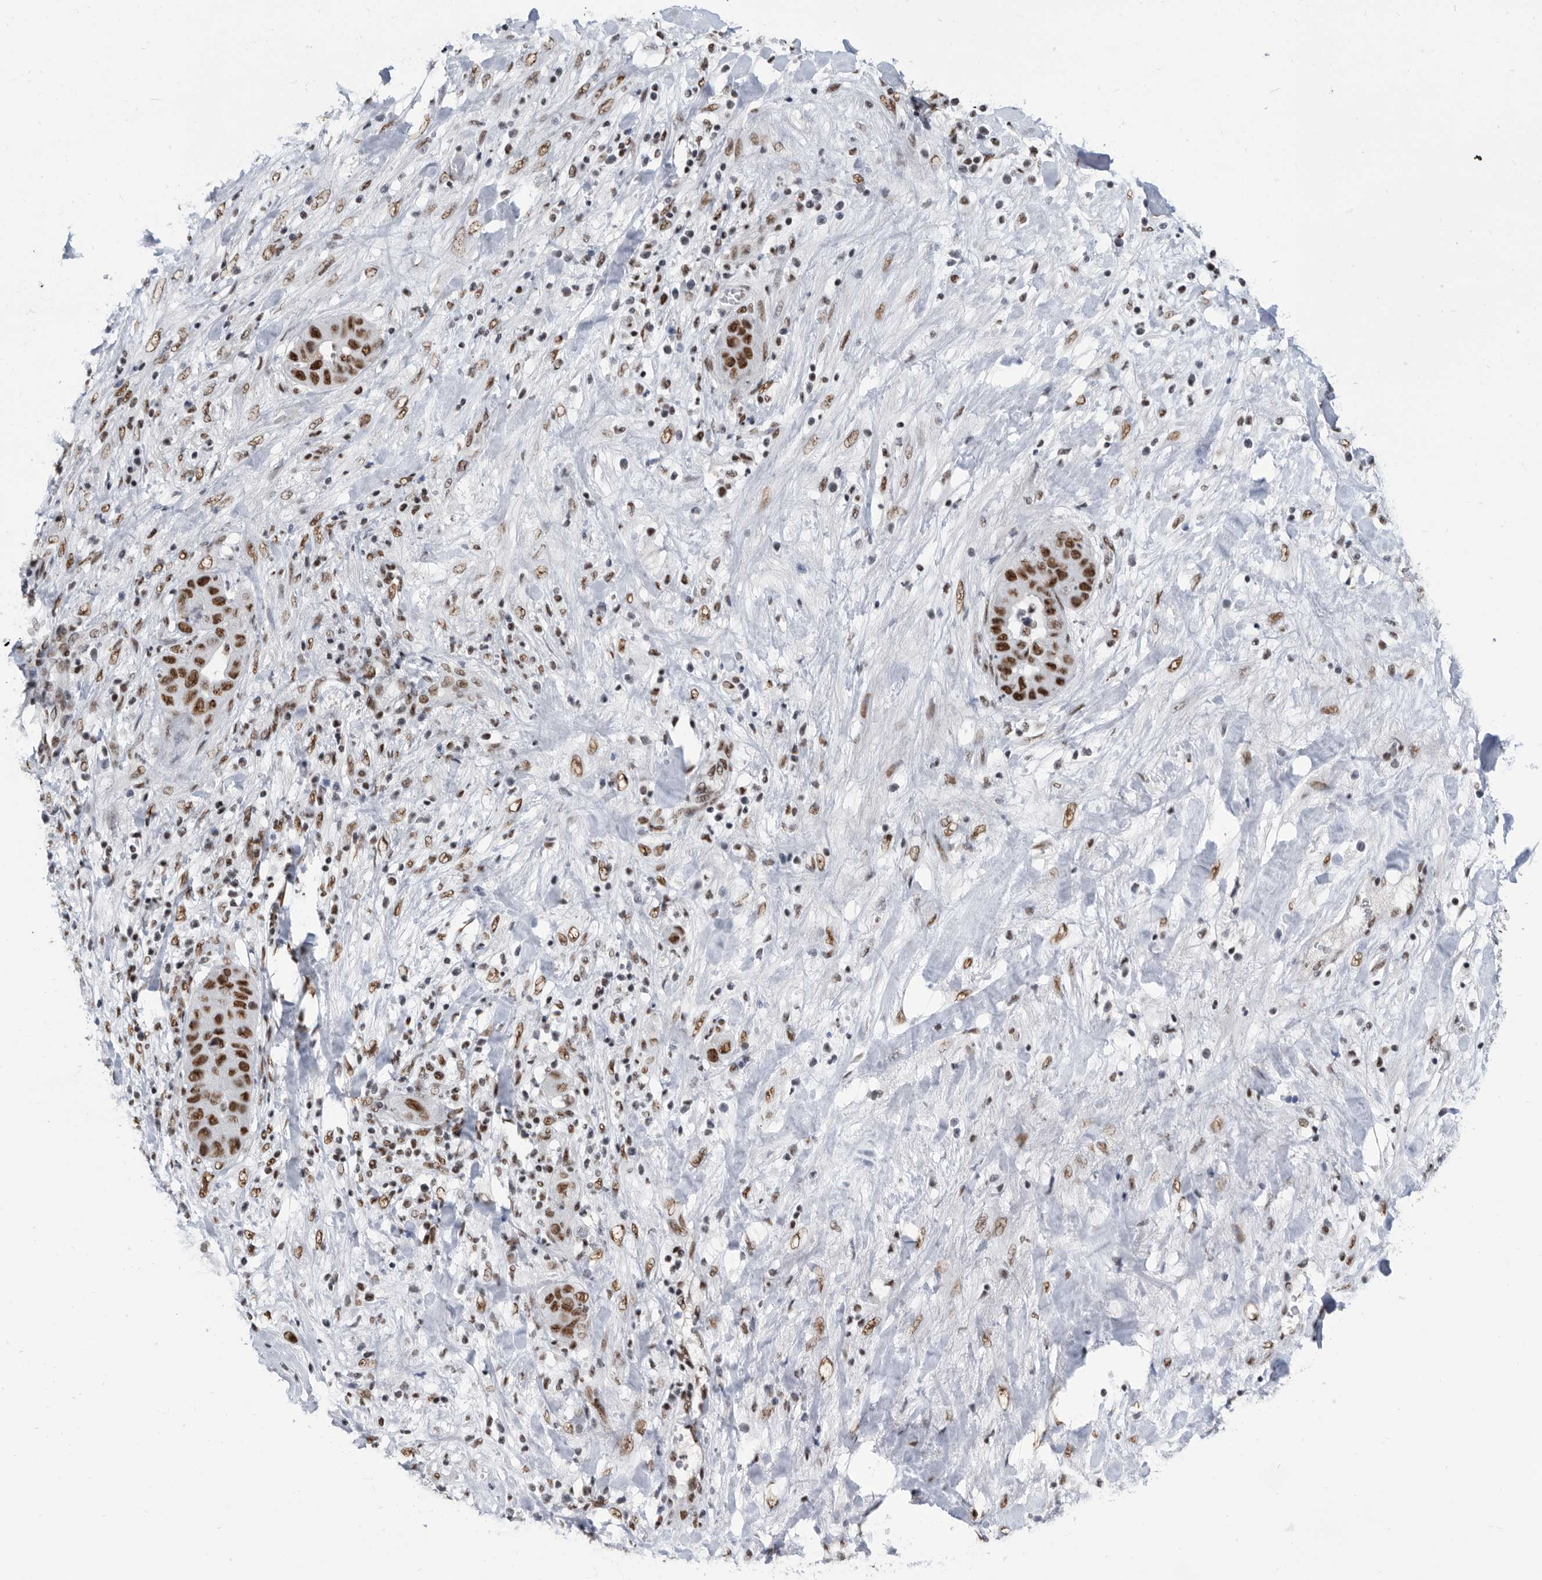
{"staining": {"intensity": "strong", "quantity": ">75%", "location": "nuclear"}, "tissue": "liver cancer", "cell_type": "Tumor cells", "image_type": "cancer", "snomed": [{"axis": "morphology", "description": "Cholangiocarcinoma"}, {"axis": "topography", "description": "Liver"}], "caption": "A brown stain highlights strong nuclear expression of a protein in human cholangiocarcinoma (liver) tumor cells.", "gene": "SF3A1", "patient": {"sex": "female", "age": 52}}